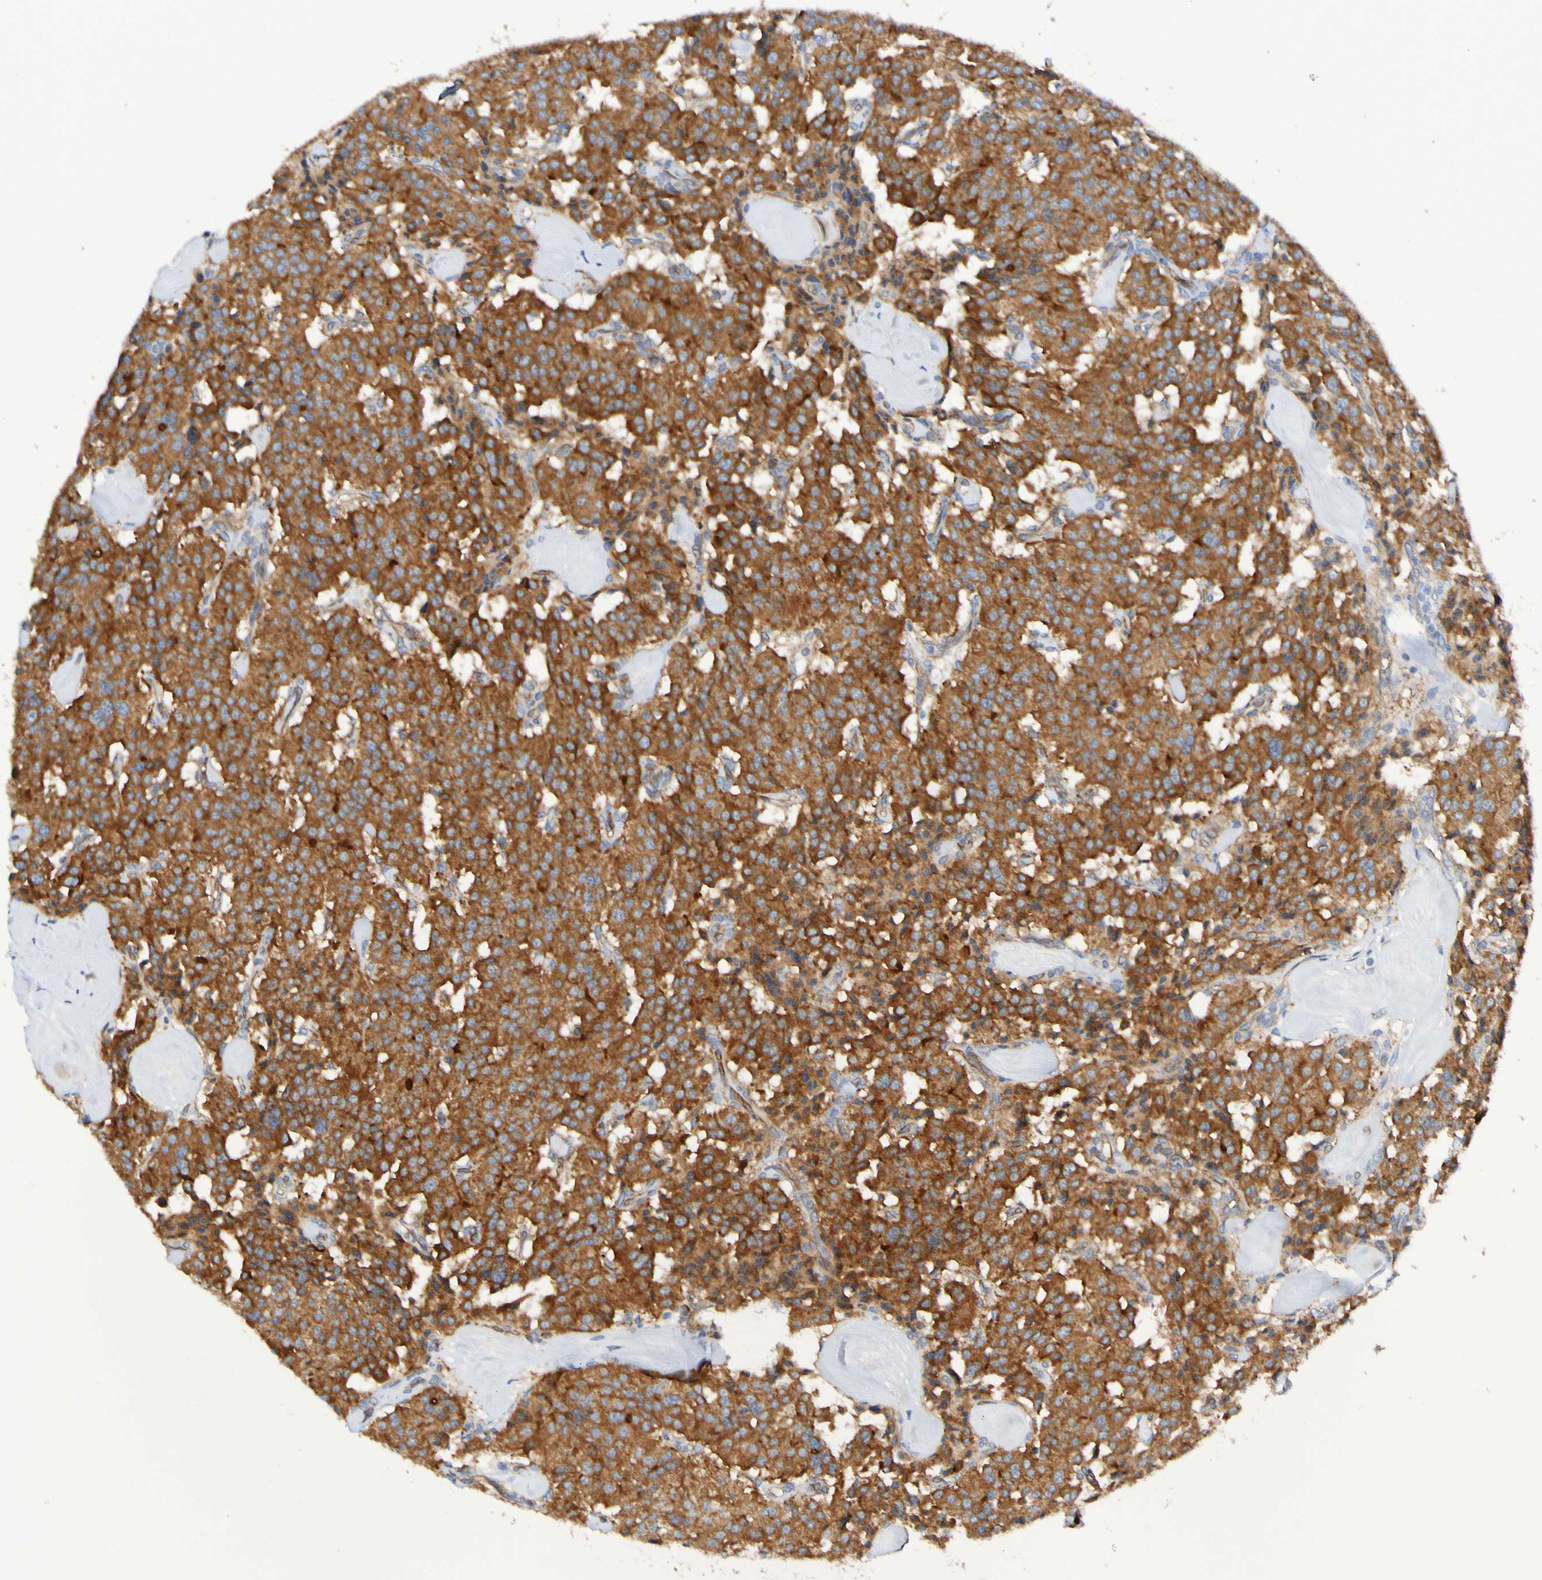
{"staining": {"intensity": "strong", "quantity": ">75%", "location": "cytoplasmic/membranous"}, "tissue": "carcinoid", "cell_type": "Tumor cells", "image_type": "cancer", "snomed": [{"axis": "morphology", "description": "Carcinoid, malignant, NOS"}, {"axis": "topography", "description": "Lung"}], "caption": "Carcinoid (malignant) stained for a protein (brown) demonstrates strong cytoplasmic/membranous positive expression in about >75% of tumor cells.", "gene": "GJB1", "patient": {"sex": "male", "age": 30}}